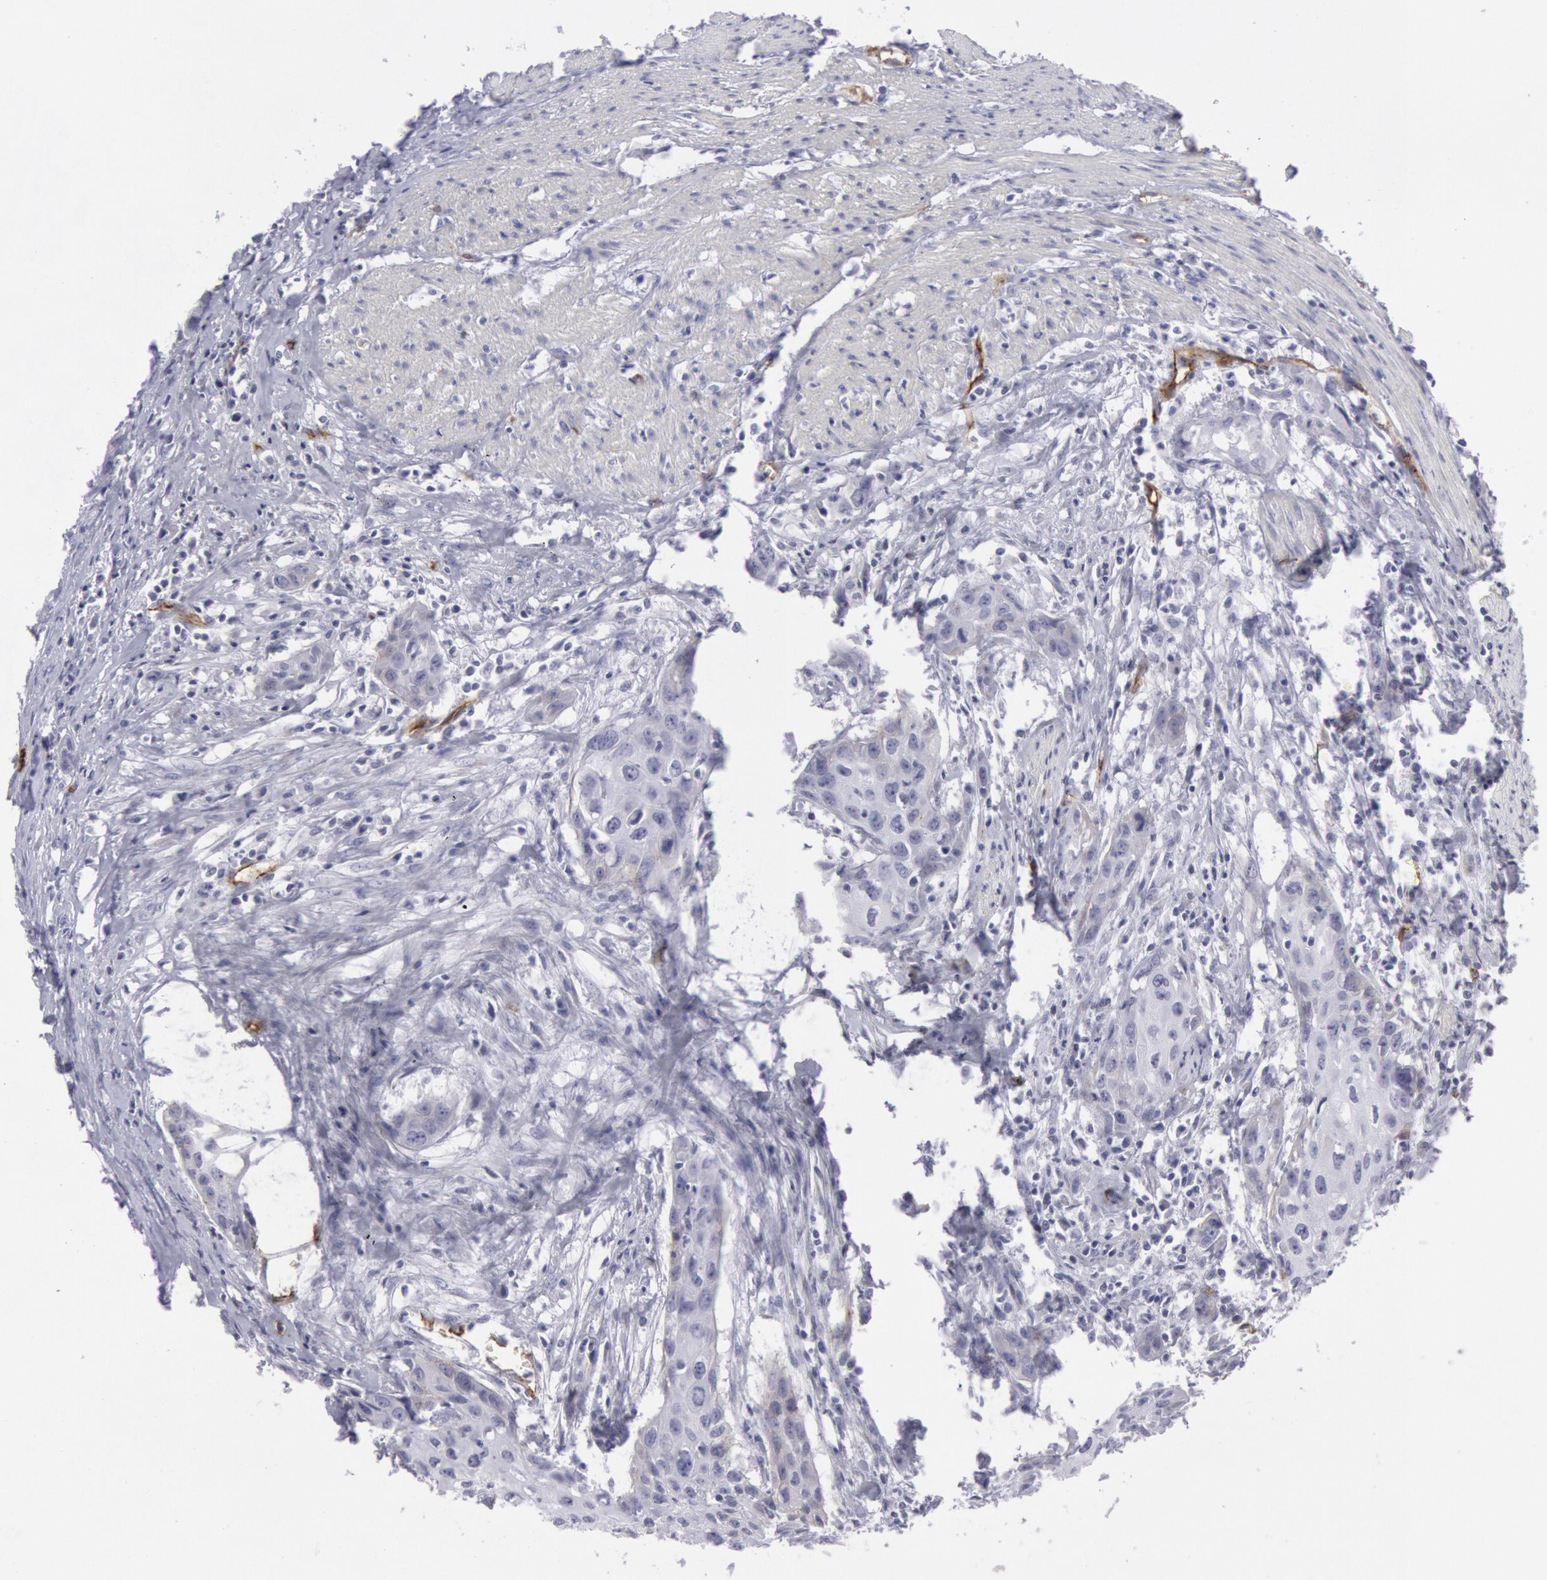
{"staining": {"intensity": "negative", "quantity": "none", "location": "none"}, "tissue": "urothelial cancer", "cell_type": "Tumor cells", "image_type": "cancer", "snomed": [{"axis": "morphology", "description": "Urothelial carcinoma, High grade"}, {"axis": "topography", "description": "Urinary bladder"}], "caption": "Tumor cells show no significant positivity in urothelial carcinoma (high-grade).", "gene": "CDH13", "patient": {"sex": "male", "age": 54}}